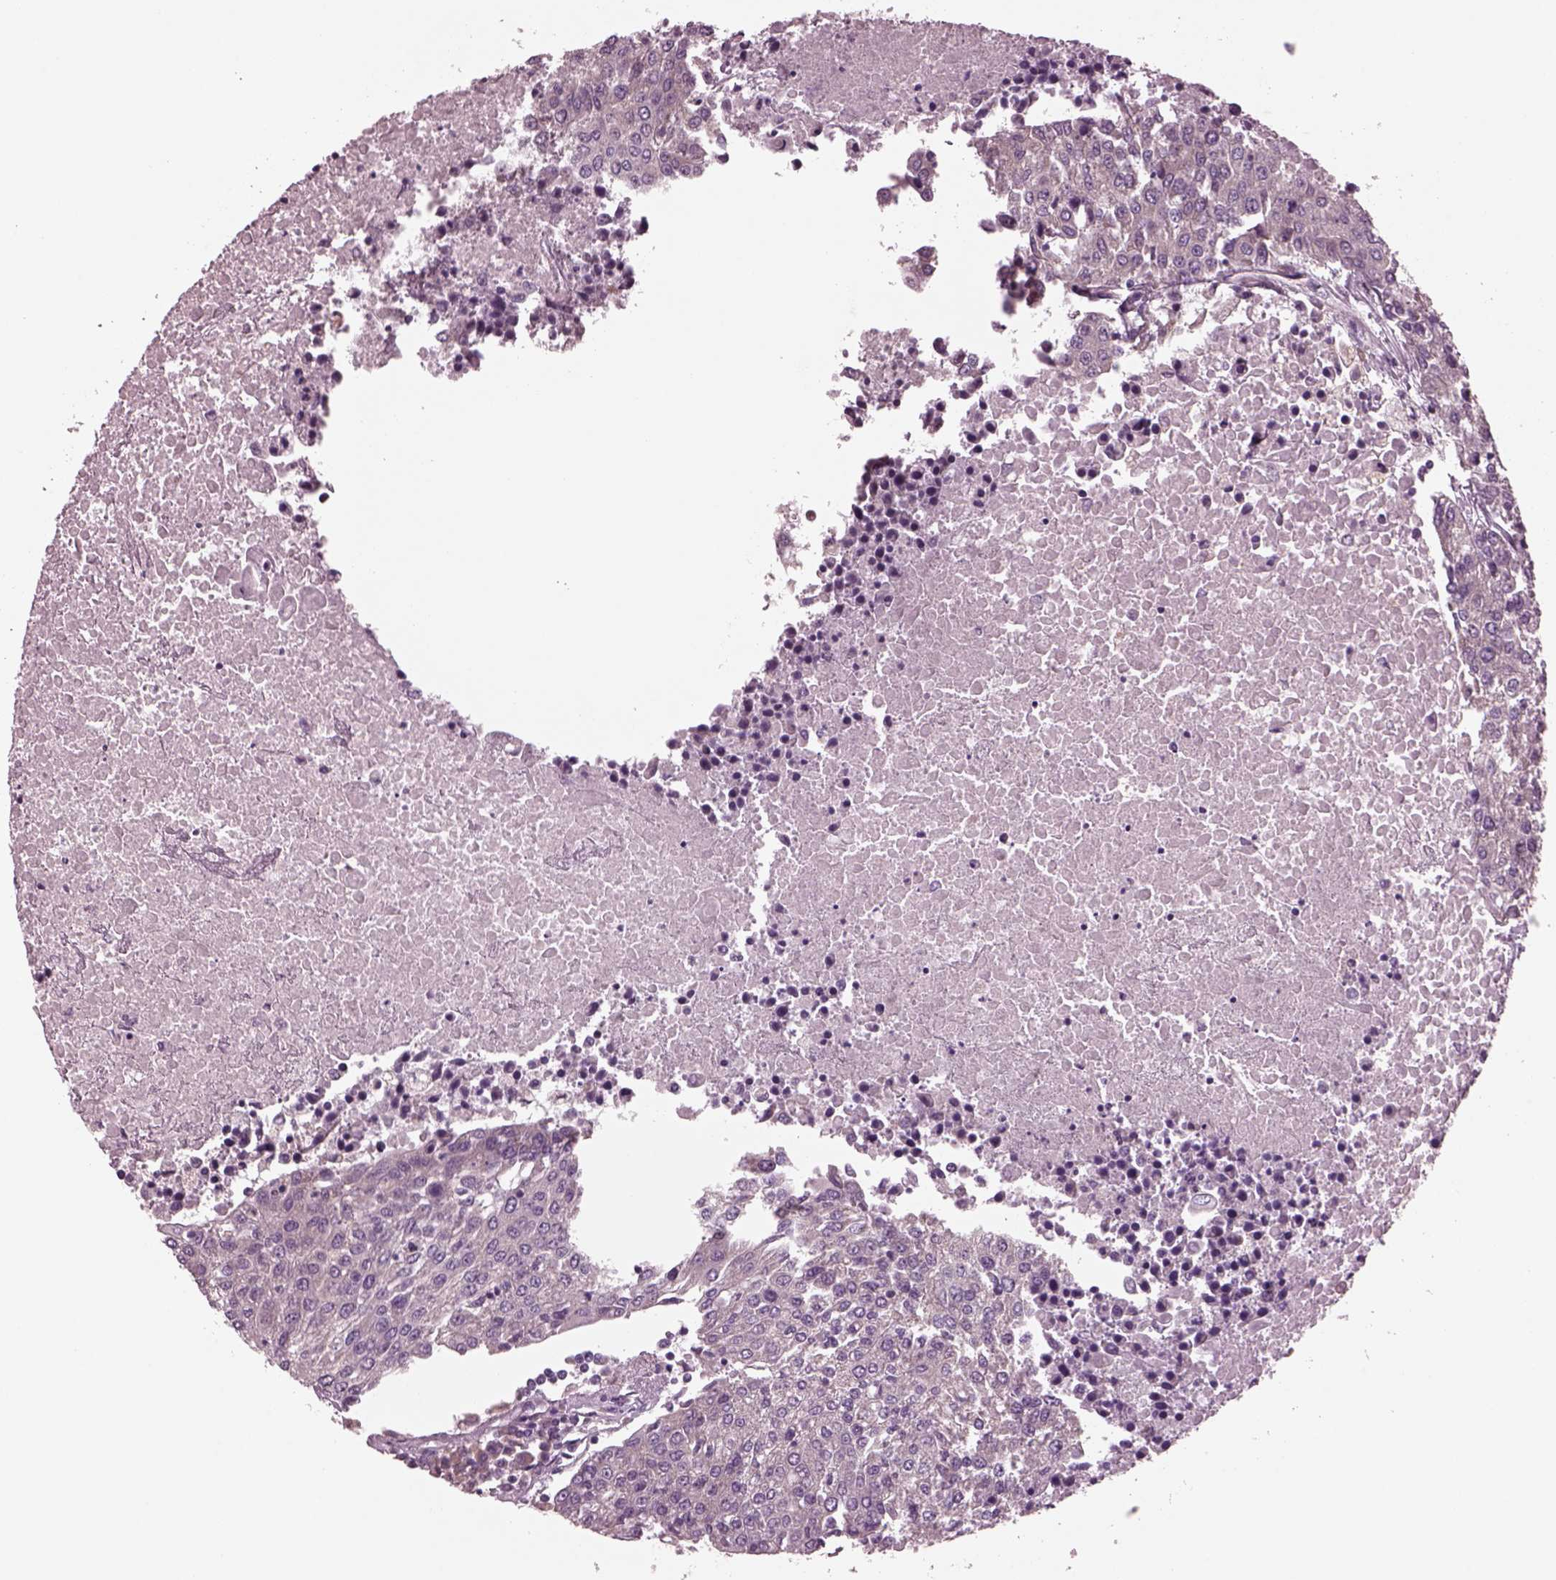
{"staining": {"intensity": "negative", "quantity": "none", "location": "none"}, "tissue": "urothelial cancer", "cell_type": "Tumor cells", "image_type": "cancer", "snomed": [{"axis": "morphology", "description": "Urothelial carcinoma, High grade"}, {"axis": "topography", "description": "Urinary bladder"}], "caption": "The micrograph reveals no significant staining in tumor cells of urothelial cancer.", "gene": "AP4M1", "patient": {"sex": "female", "age": 85}}